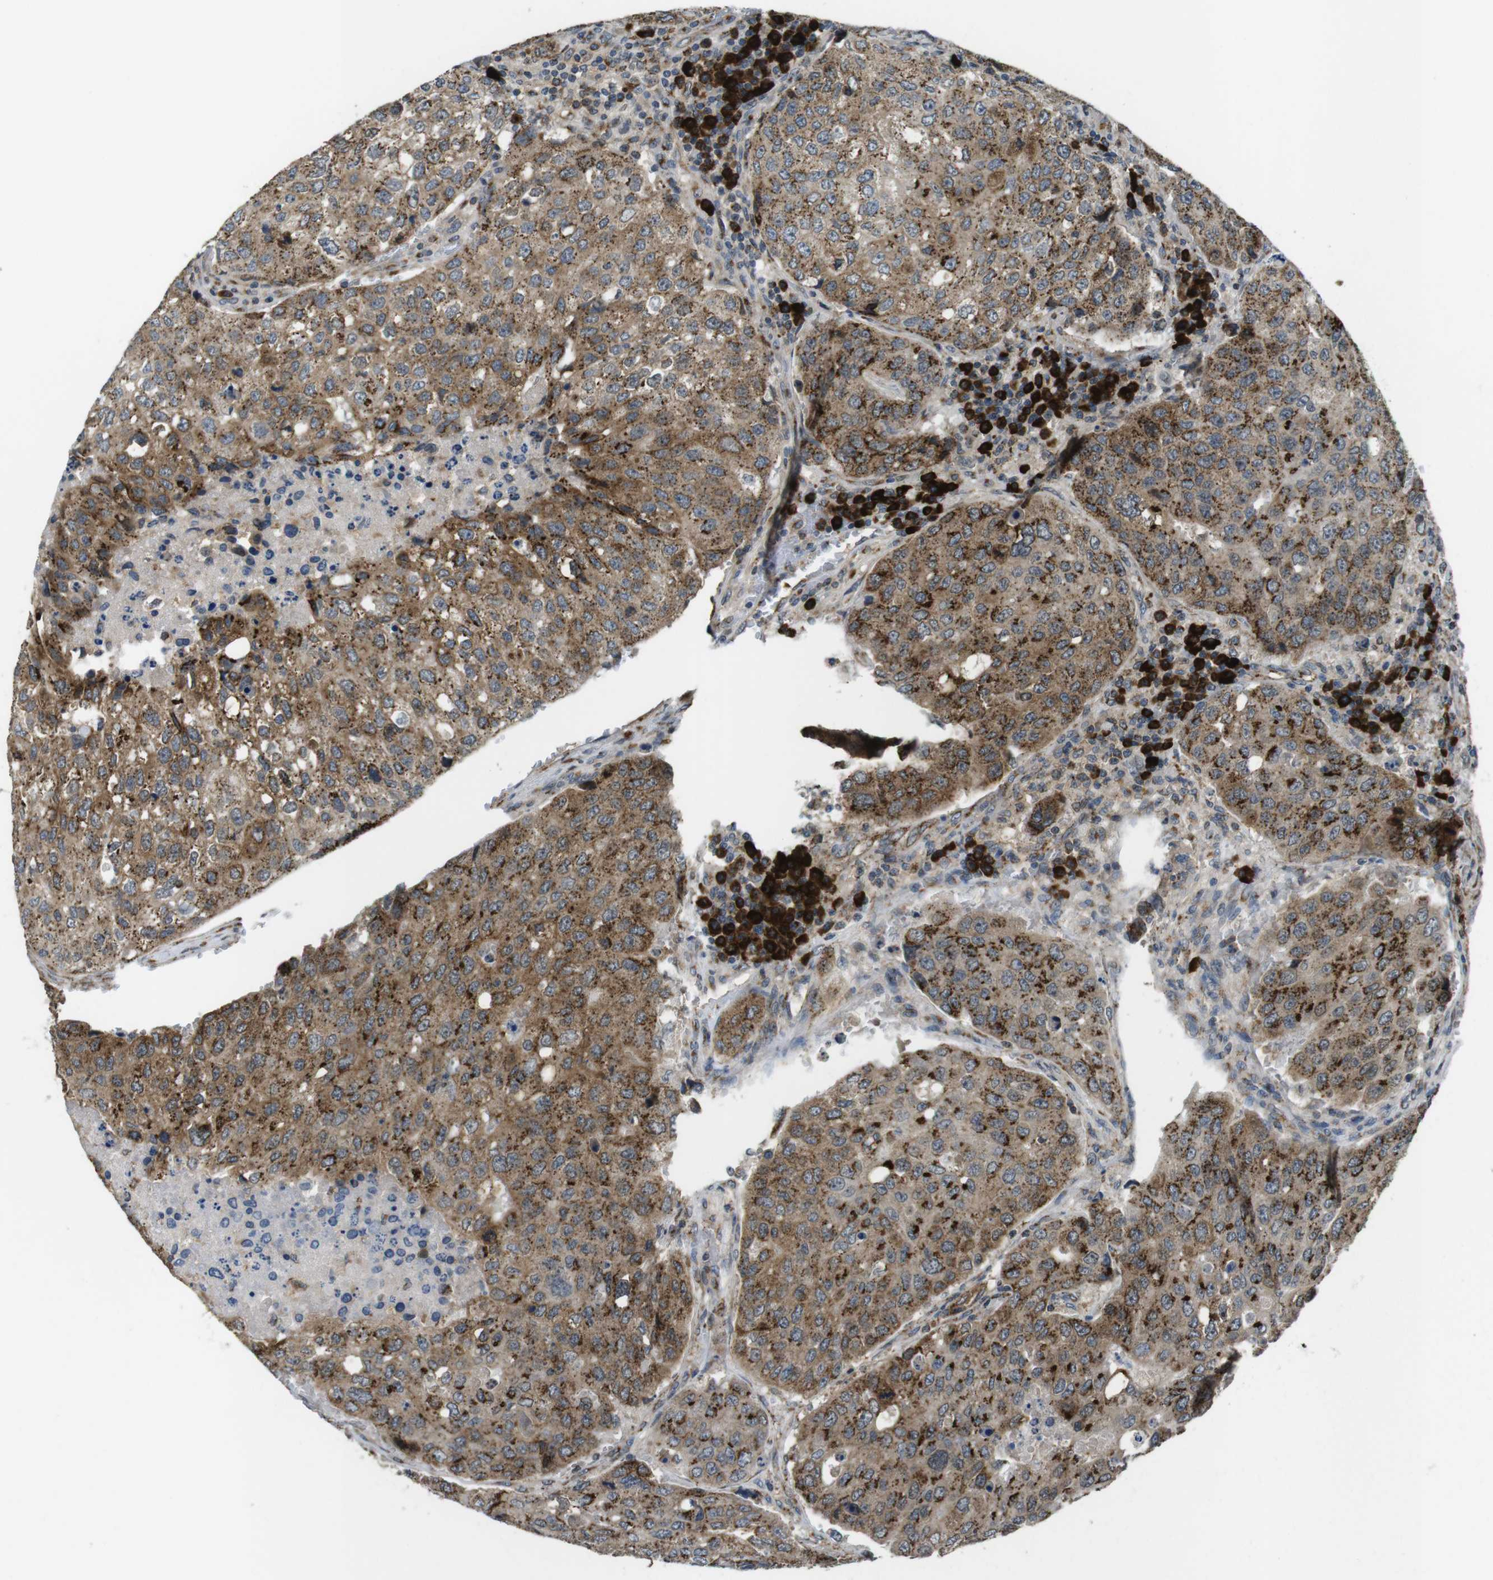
{"staining": {"intensity": "moderate", "quantity": ">75%", "location": "cytoplasmic/membranous"}, "tissue": "urothelial cancer", "cell_type": "Tumor cells", "image_type": "cancer", "snomed": [{"axis": "morphology", "description": "Urothelial carcinoma, High grade"}, {"axis": "topography", "description": "Lymph node"}, {"axis": "topography", "description": "Urinary bladder"}], "caption": "Protein analysis of urothelial cancer tissue reveals moderate cytoplasmic/membranous expression in approximately >75% of tumor cells. (DAB IHC with brightfield microscopy, high magnification).", "gene": "ZFPL1", "patient": {"sex": "male", "age": 51}}